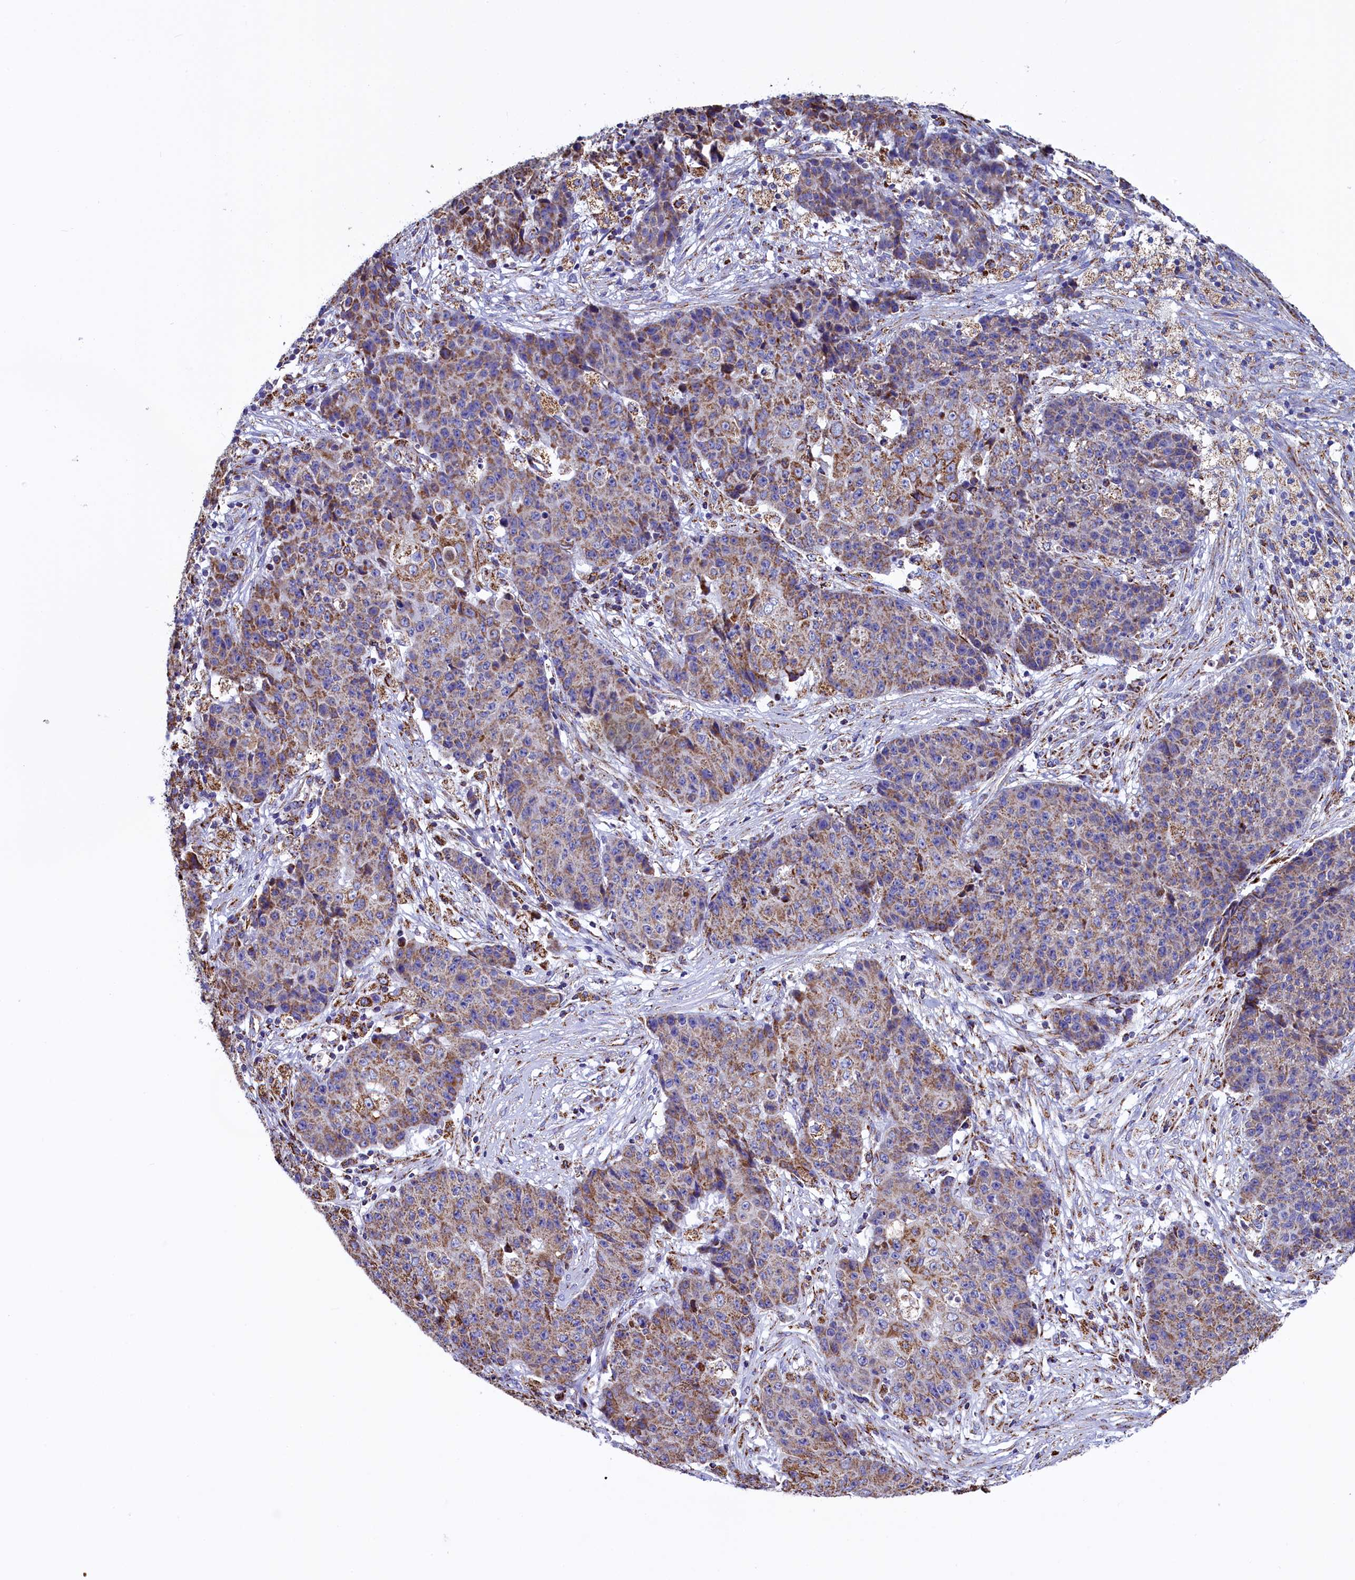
{"staining": {"intensity": "moderate", "quantity": ">75%", "location": "cytoplasmic/membranous"}, "tissue": "ovarian cancer", "cell_type": "Tumor cells", "image_type": "cancer", "snomed": [{"axis": "morphology", "description": "Carcinoma, endometroid"}, {"axis": "topography", "description": "Ovary"}], "caption": "Tumor cells demonstrate medium levels of moderate cytoplasmic/membranous expression in about >75% of cells in endometroid carcinoma (ovarian).", "gene": "SLC39A3", "patient": {"sex": "female", "age": 42}}